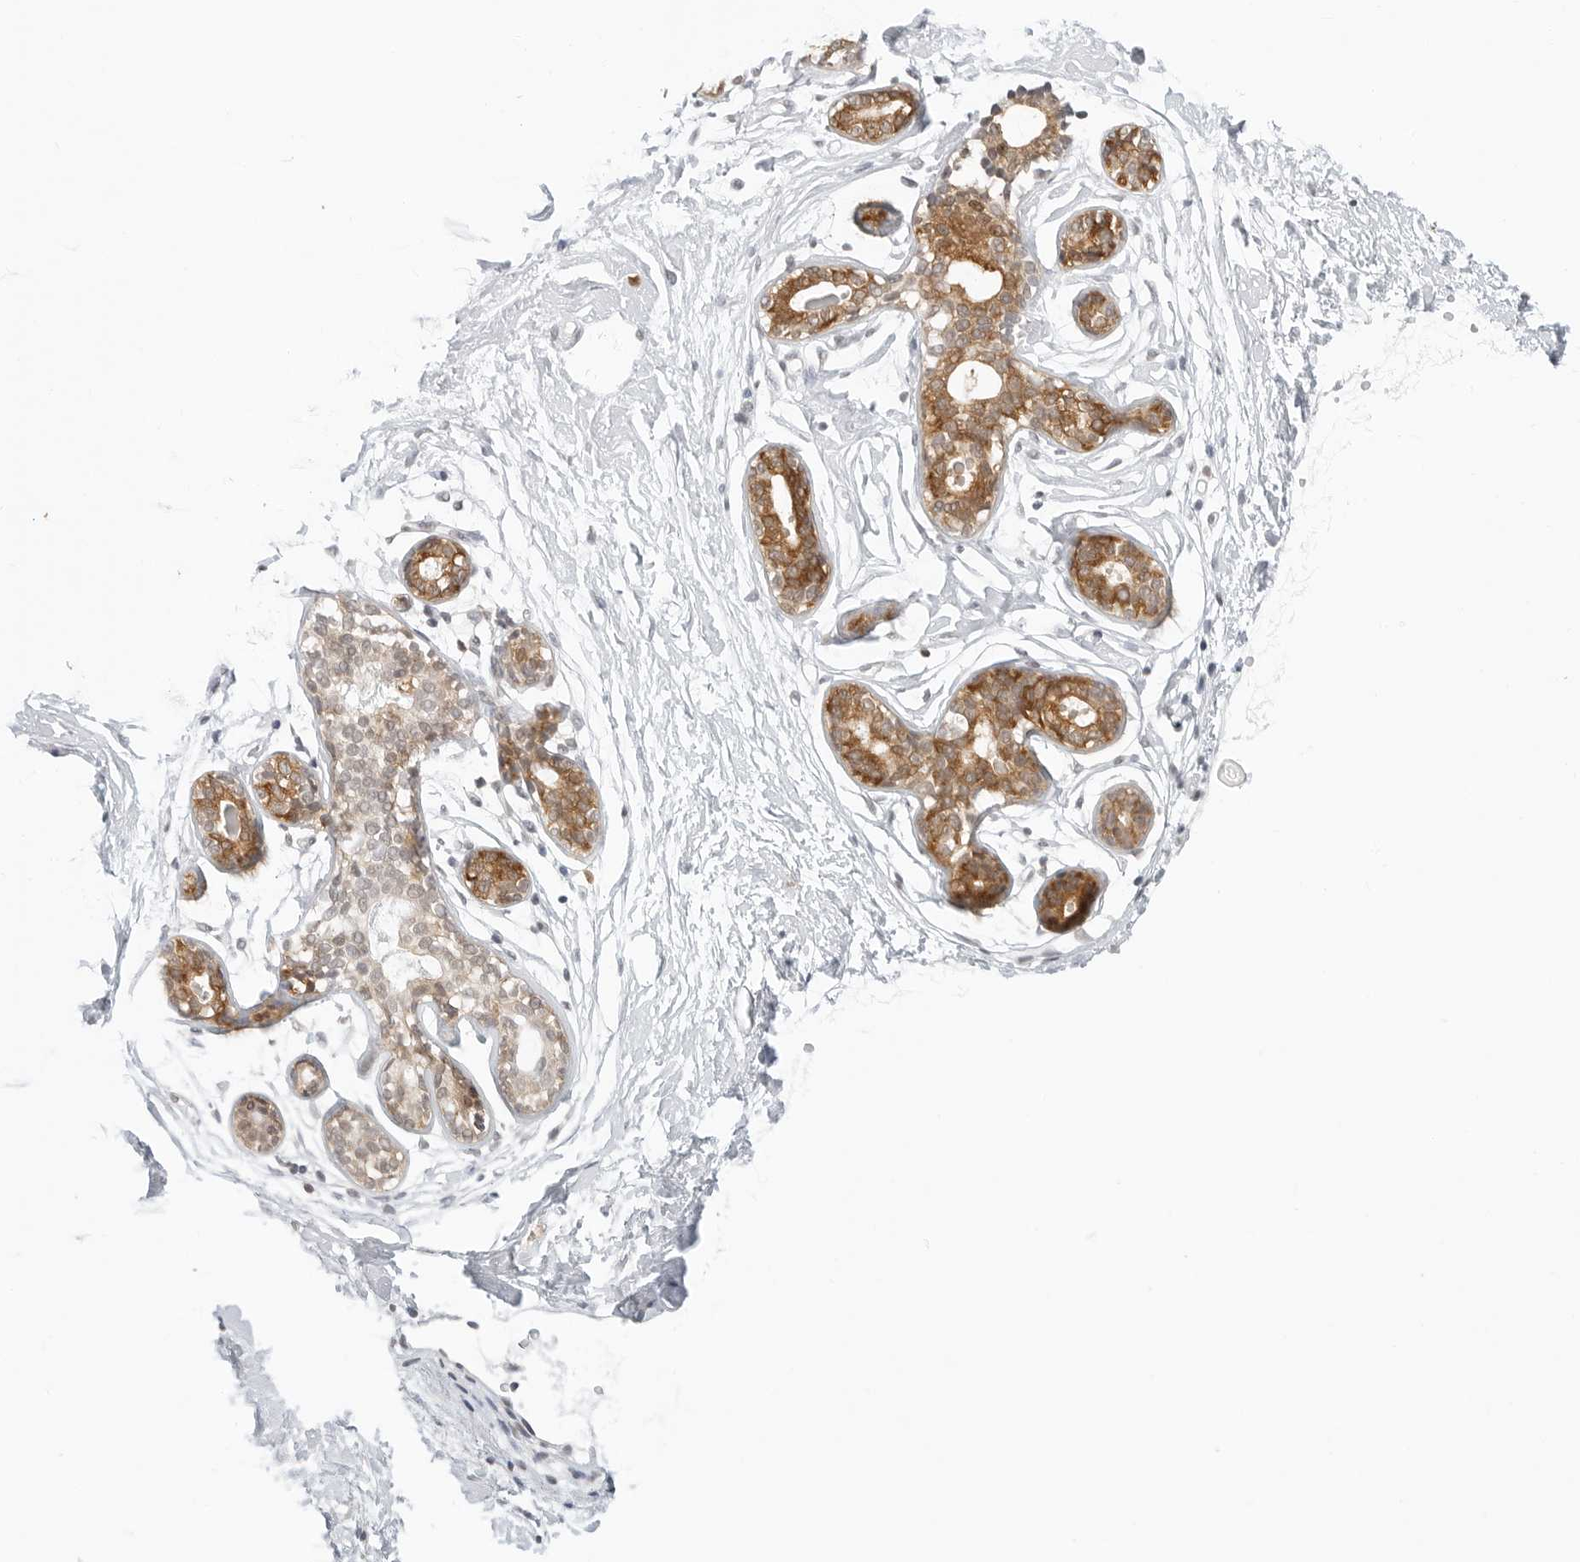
{"staining": {"intensity": "negative", "quantity": "none", "location": "none"}, "tissue": "breast", "cell_type": "Adipocytes", "image_type": "normal", "snomed": [{"axis": "morphology", "description": "Normal tissue, NOS"}, {"axis": "topography", "description": "Breast"}], "caption": "Immunohistochemical staining of unremarkable human breast reveals no significant staining in adipocytes.", "gene": "METAP1", "patient": {"sex": "female", "age": 23}}